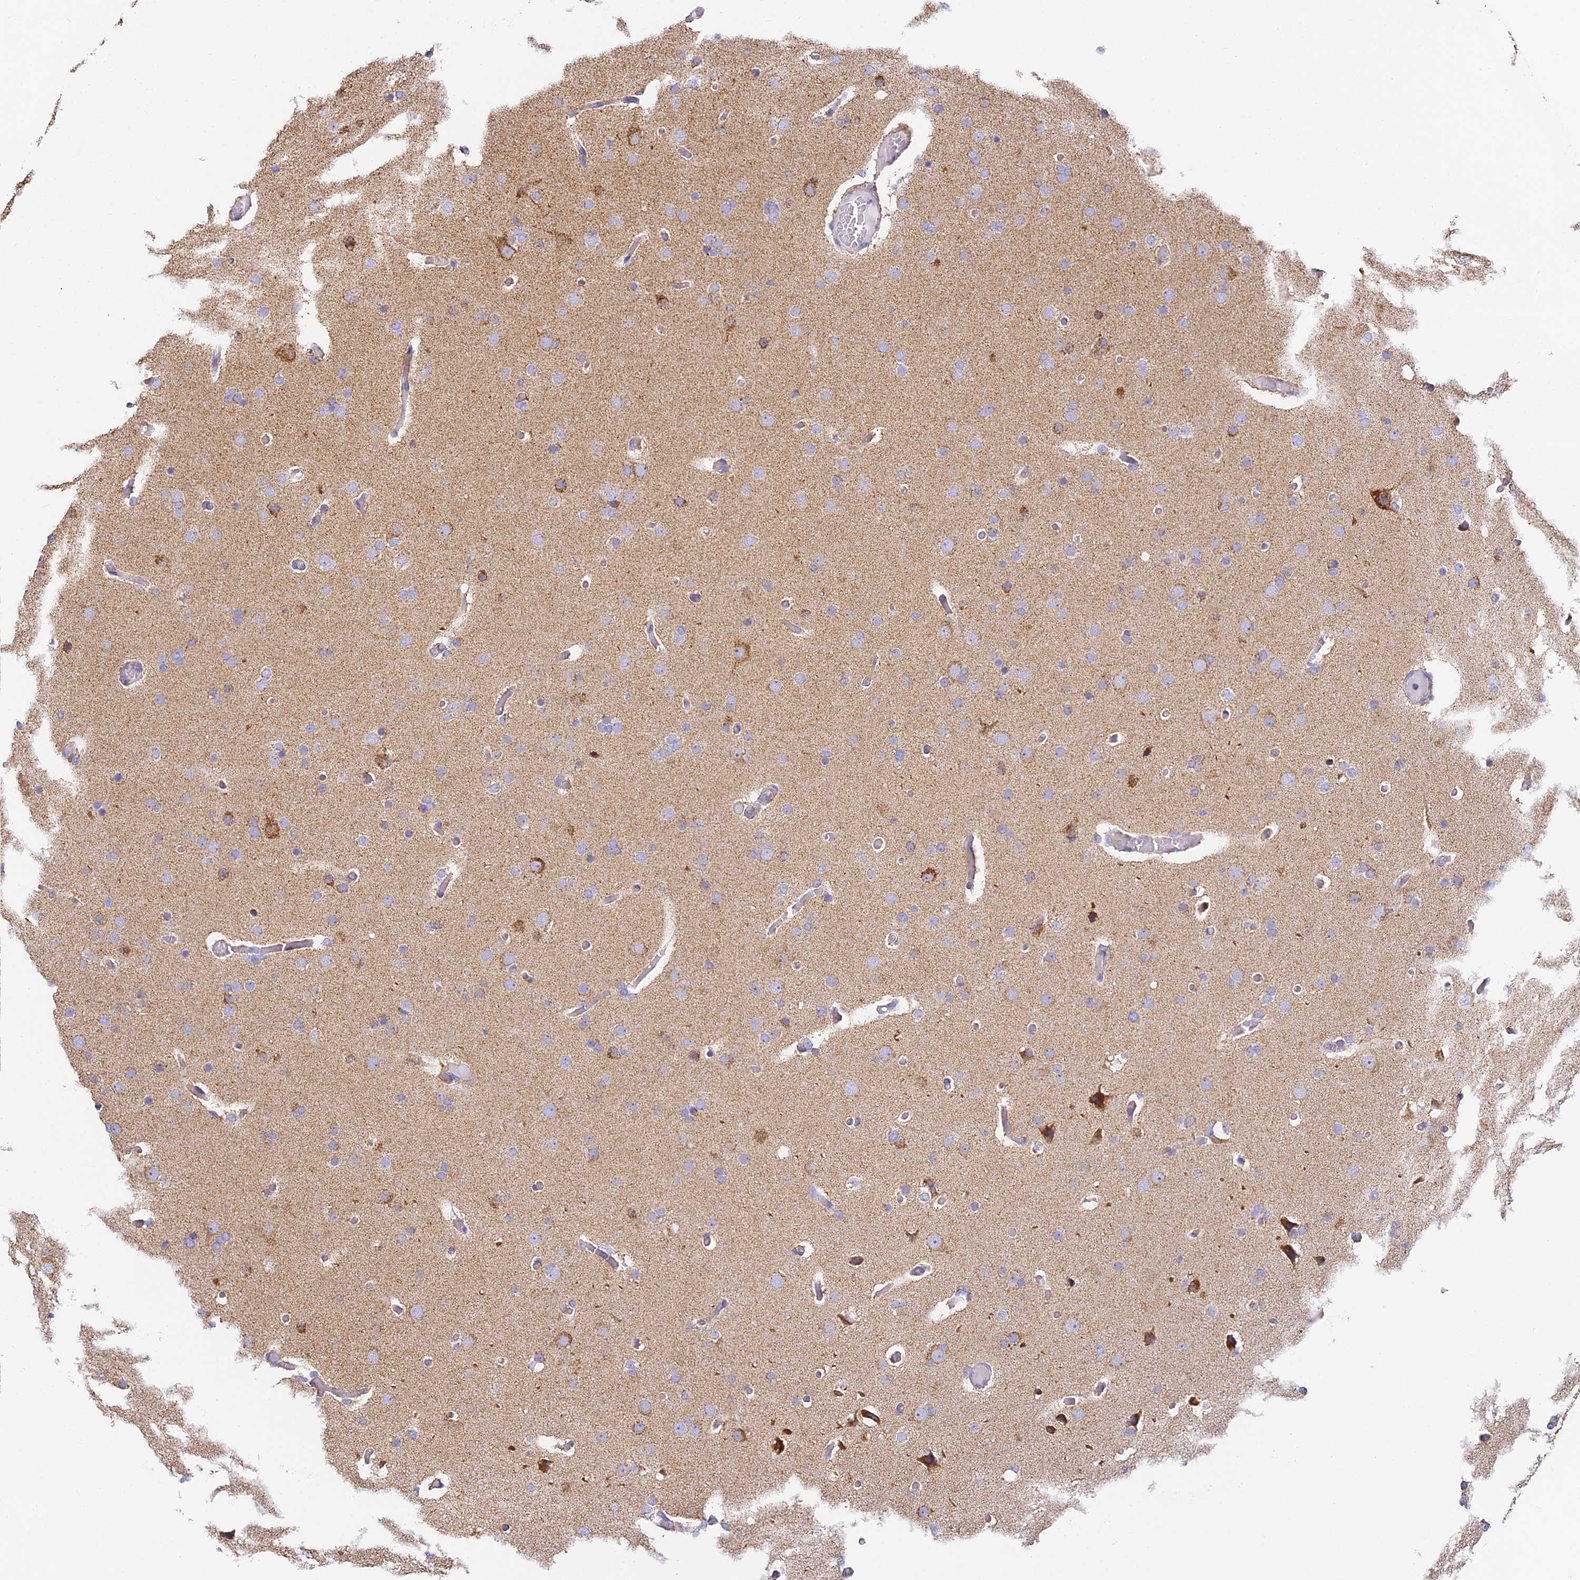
{"staining": {"intensity": "negative", "quantity": "none", "location": "none"}, "tissue": "glioma", "cell_type": "Tumor cells", "image_type": "cancer", "snomed": [{"axis": "morphology", "description": "Glioma, malignant, High grade"}, {"axis": "topography", "description": "Cerebral cortex"}], "caption": "An IHC micrograph of glioma is shown. There is no staining in tumor cells of glioma.", "gene": "COX6C", "patient": {"sex": "female", "age": 36}}